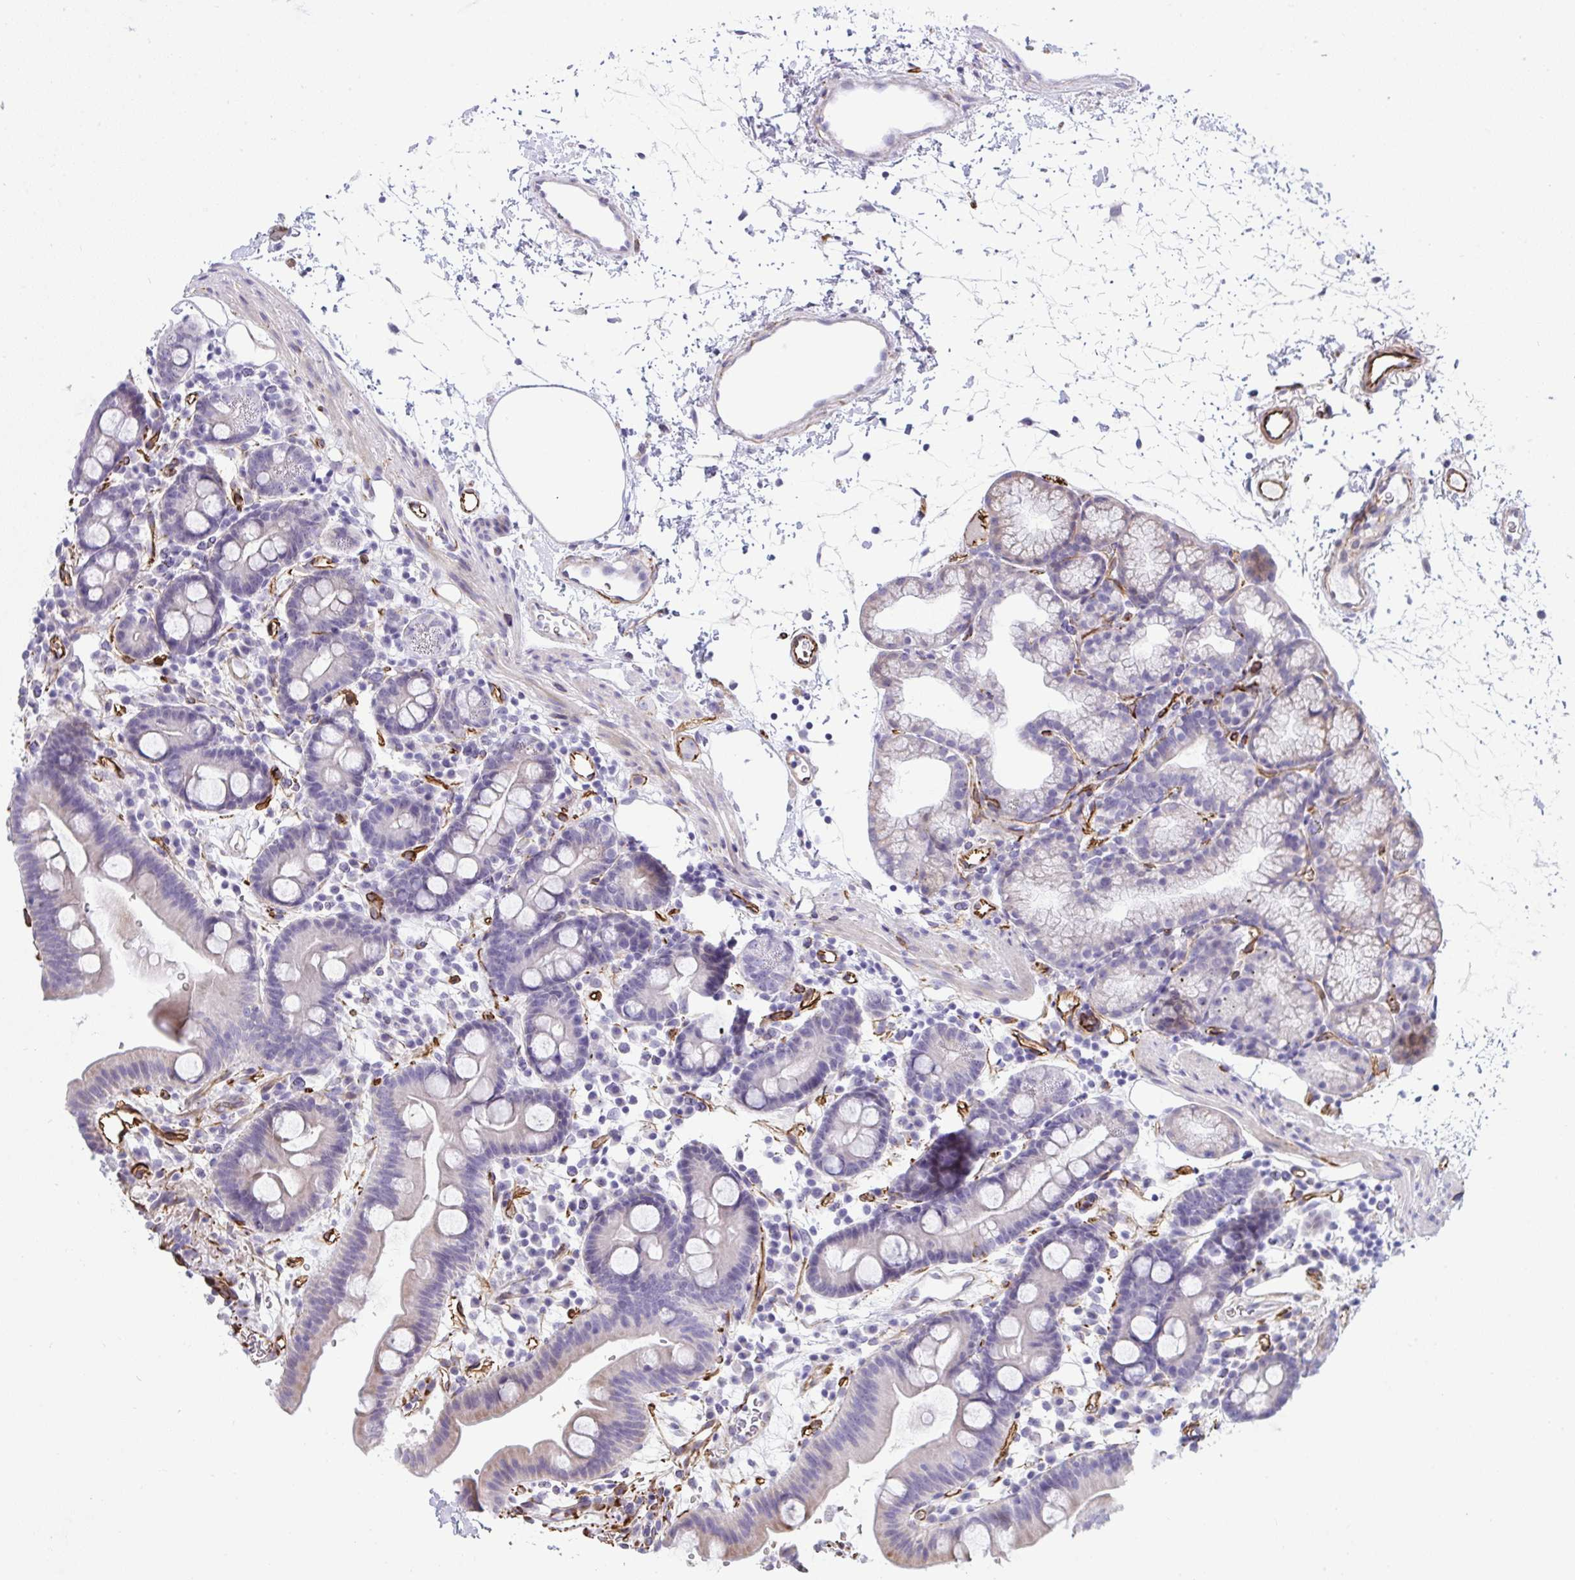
{"staining": {"intensity": "negative", "quantity": "none", "location": "none"}, "tissue": "duodenum", "cell_type": "Glandular cells", "image_type": "normal", "snomed": [{"axis": "morphology", "description": "Normal tissue, NOS"}, {"axis": "topography", "description": "Duodenum"}], "caption": "Immunohistochemistry (IHC) image of benign human duodenum stained for a protein (brown), which demonstrates no staining in glandular cells. Brightfield microscopy of IHC stained with DAB (brown) and hematoxylin (blue), captured at high magnification.", "gene": "SLC35B1", "patient": {"sex": "male", "age": 59}}